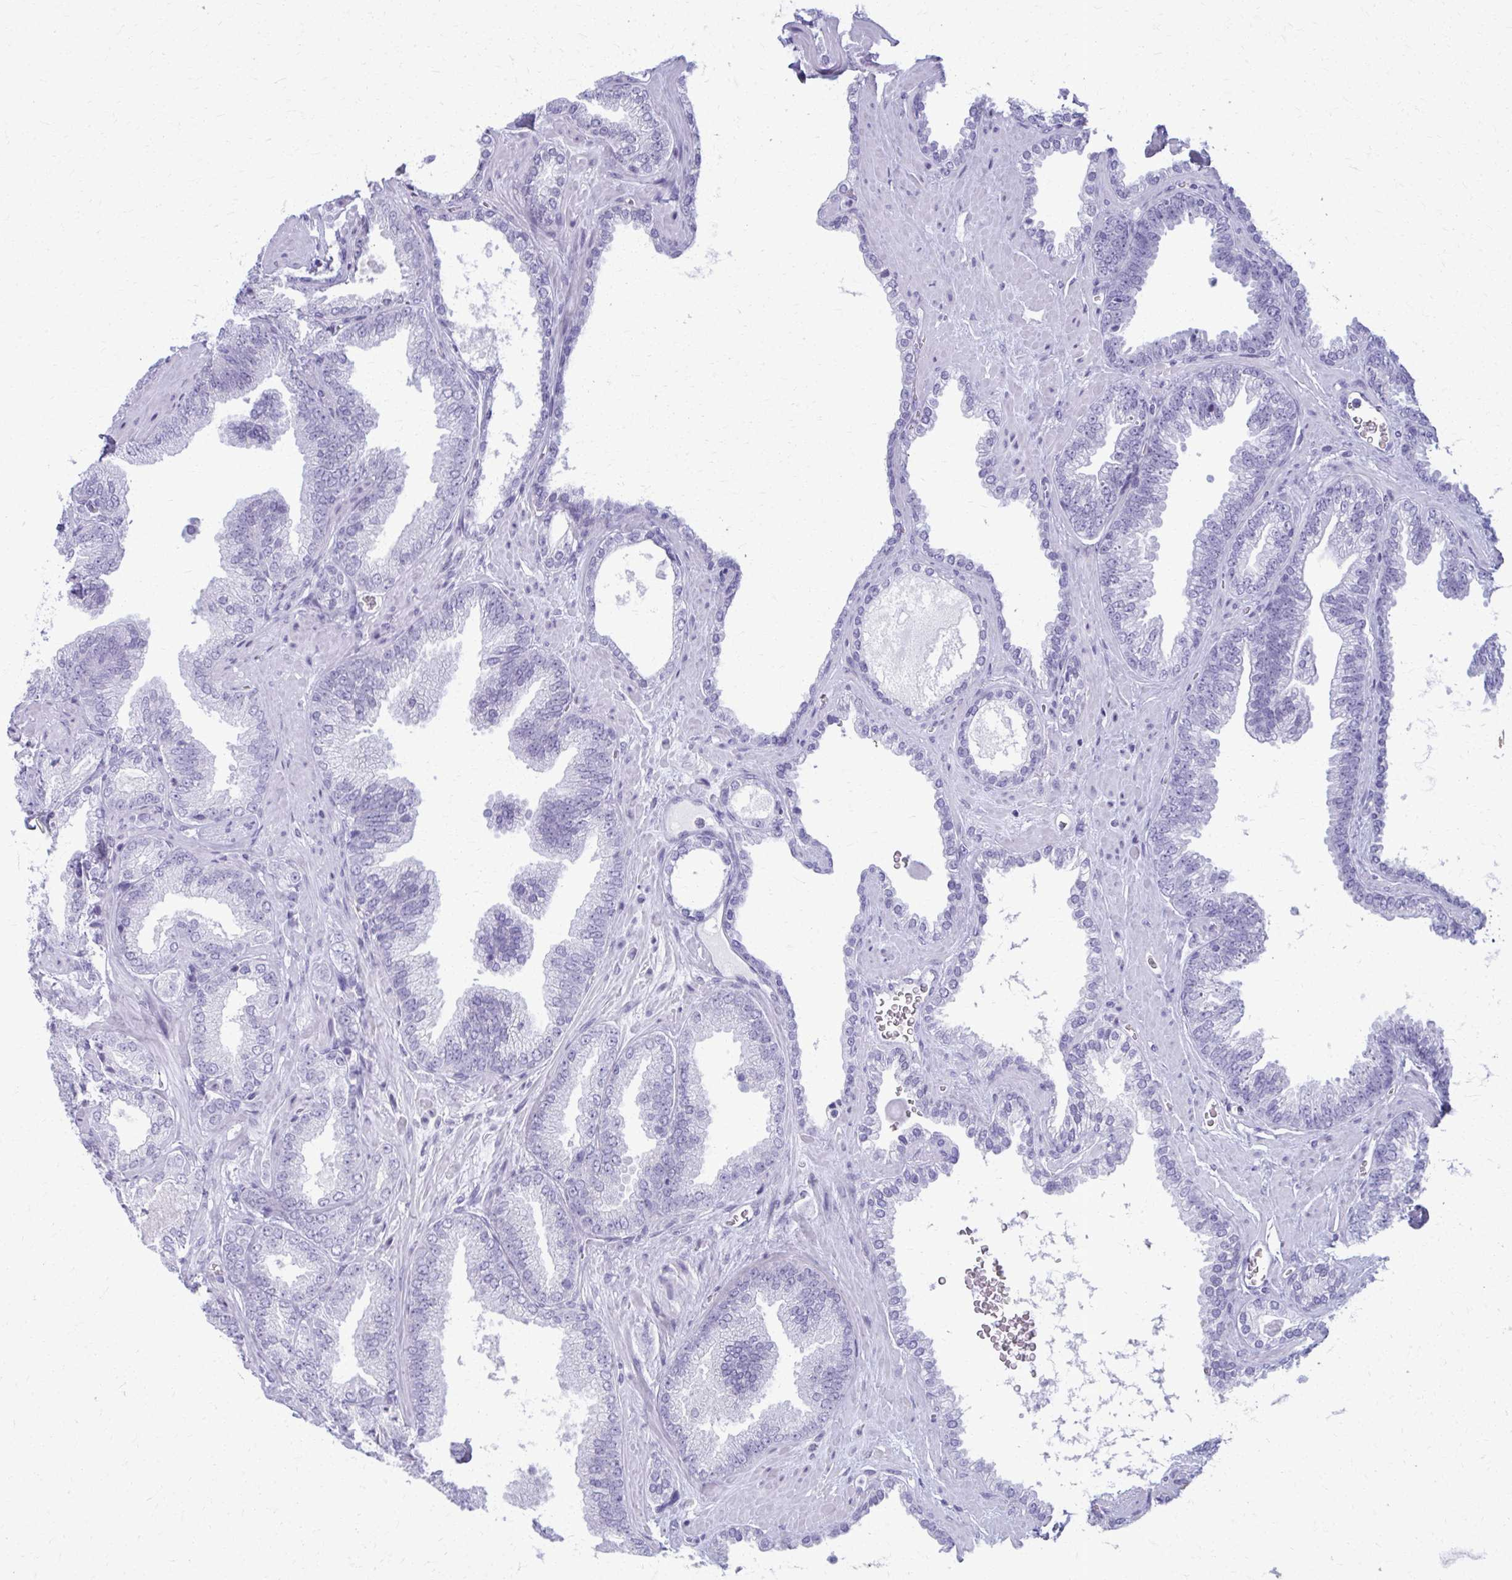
{"staining": {"intensity": "negative", "quantity": "none", "location": "none"}, "tissue": "prostate cancer", "cell_type": "Tumor cells", "image_type": "cancer", "snomed": [{"axis": "morphology", "description": "Adenocarcinoma, High grade"}, {"axis": "topography", "description": "Prostate"}], "caption": "This micrograph is of prostate adenocarcinoma (high-grade) stained with immunohistochemistry (IHC) to label a protein in brown with the nuclei are counter-stained blue. There is no positivity in tumor cells.", "gene": "ACSM2B", "patient": {"sex": "male", "age": 68}}